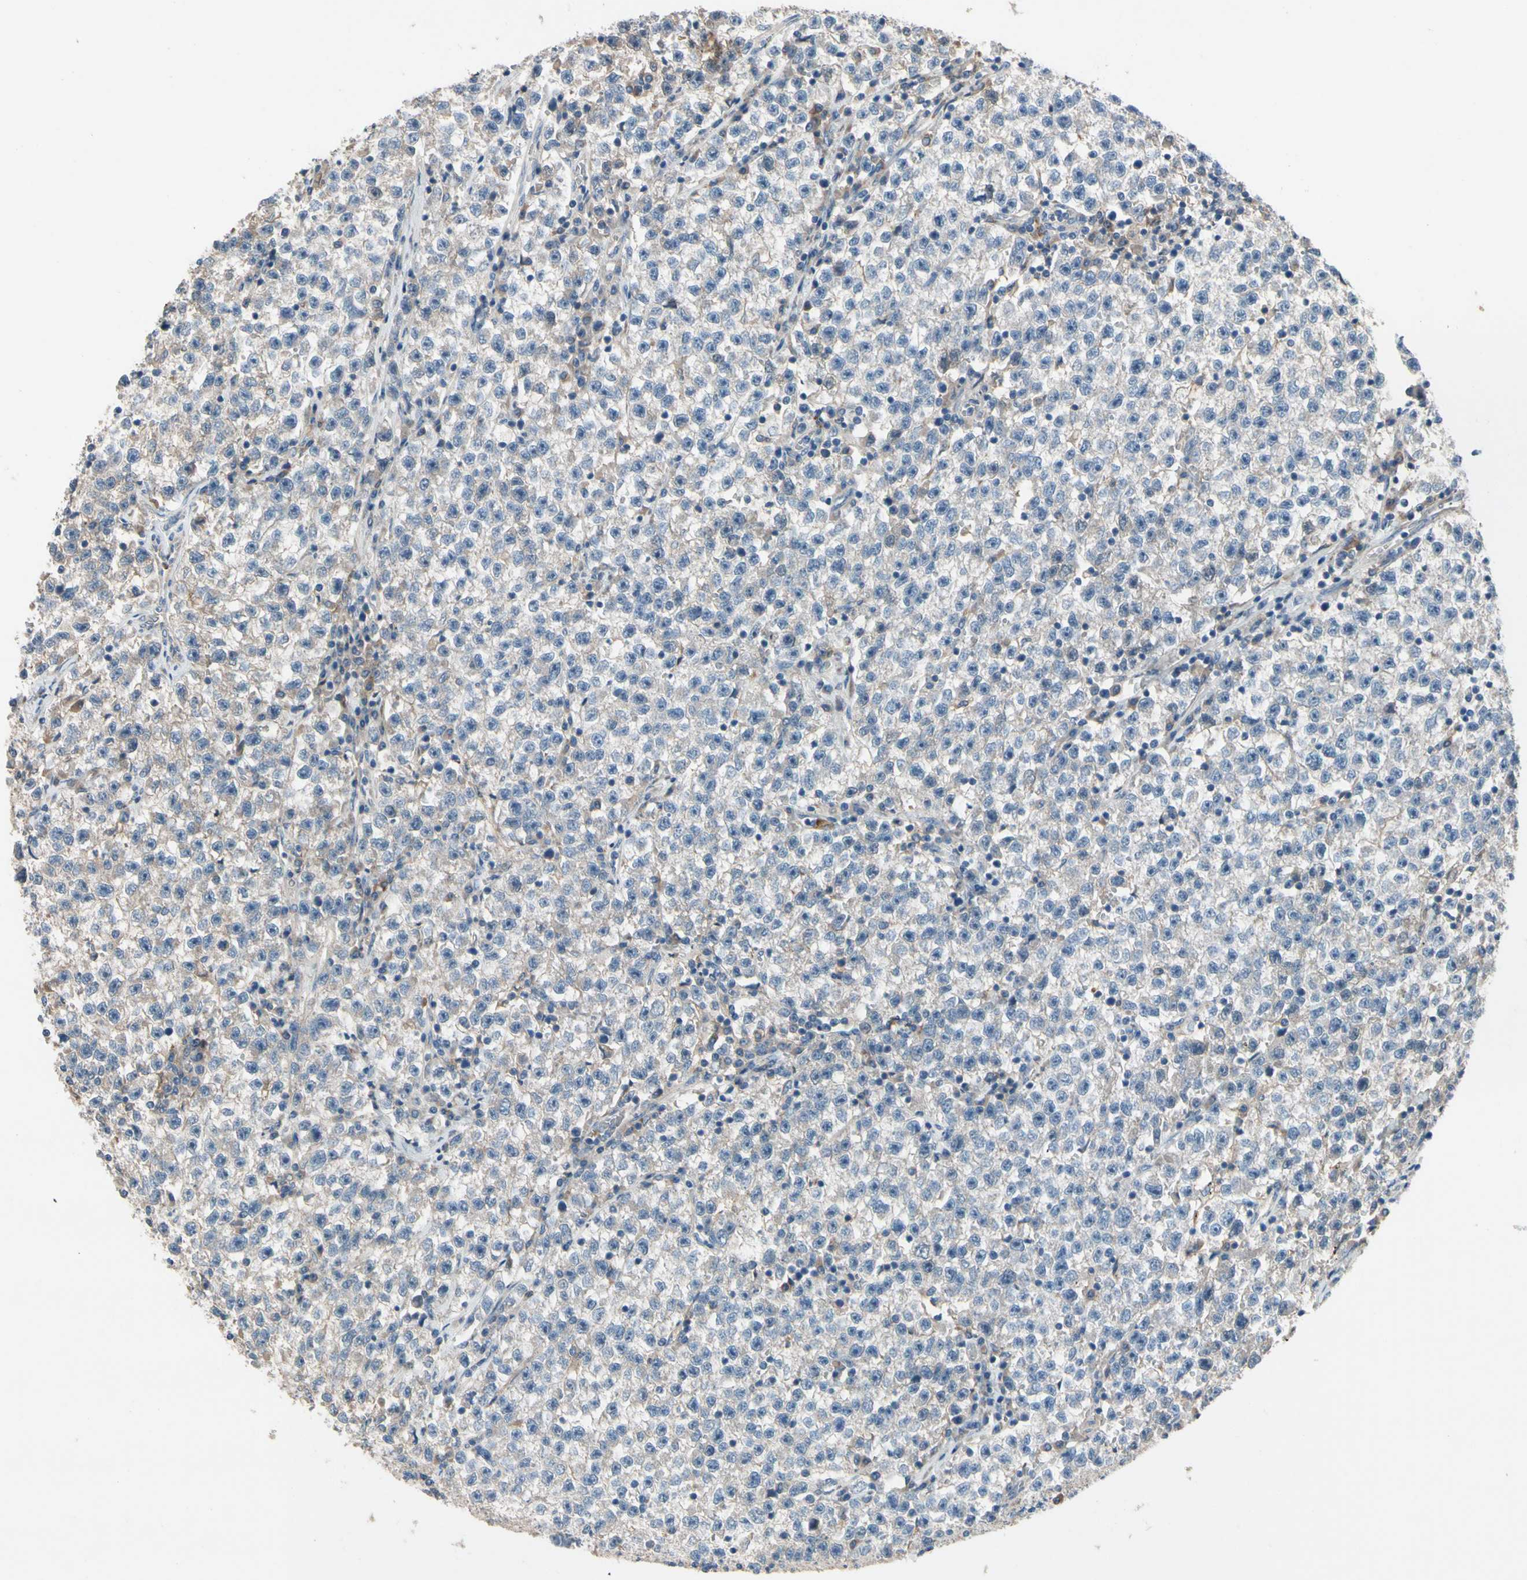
{"staining": {"intensity": "negative", "quantity": "none", "location": "none"}, "tissue": "testis cancer", "cell_type": "Tumor cells", "image_type": "cancer", "snomed": [{"axis": "morphology", "description": "Seminoma, NOS"}, {"axis": "topography", "description": "Testis"}], "caption": "The image reveals no significant positivity in tumor cells of testis cancer (seminoma). (DAB (3,3'-diaminobenzidine) immunohistochemistry (IHC) with hematoxylin counter stain).", "gene": "SIGLEC5", "patient": {"sex": "male", "age": 22}}